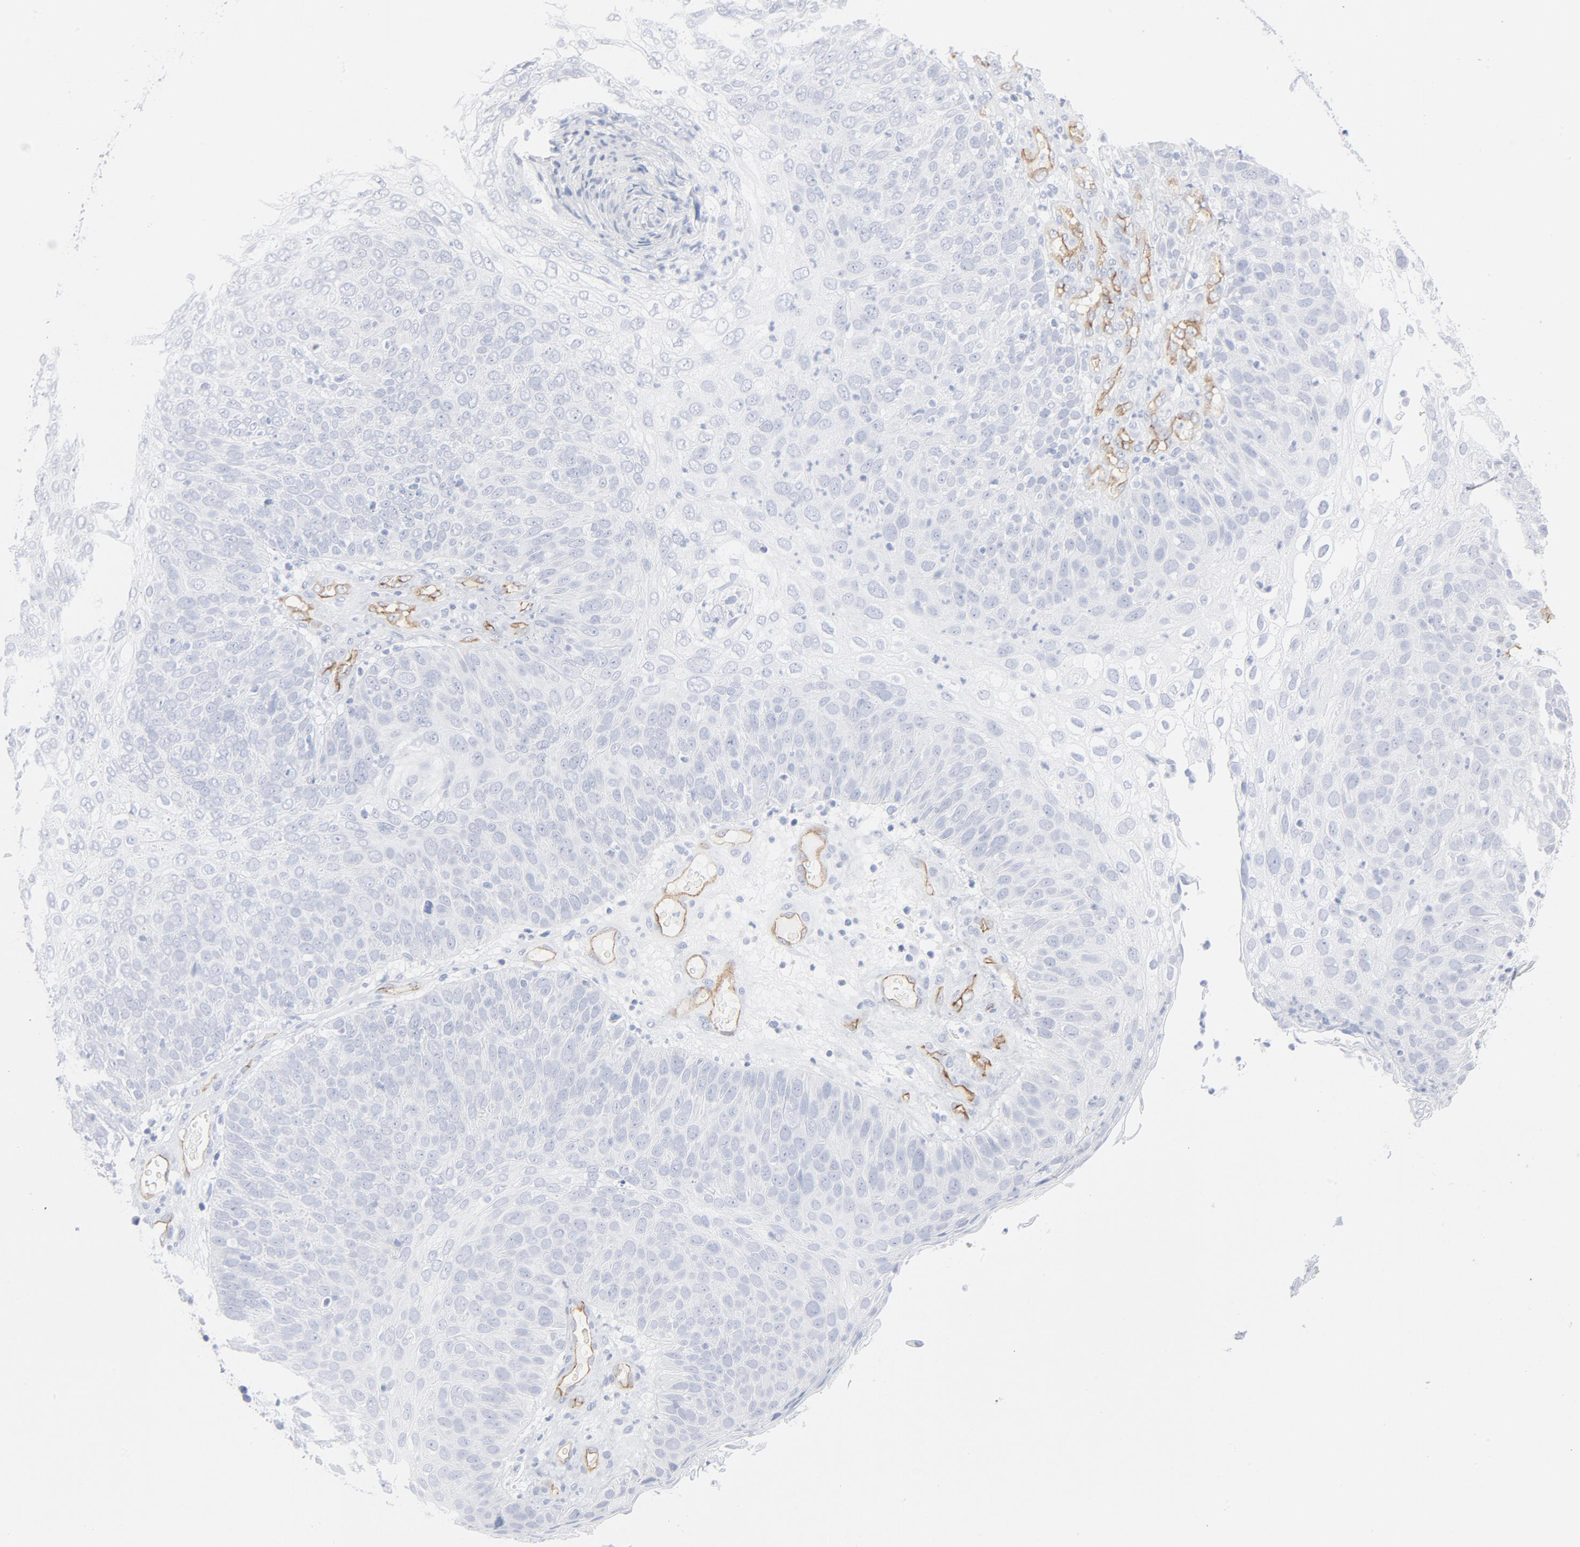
{"staining": {"intensity": "negative", "quantity": "none", "location": "none"}, "tissue": "skin cancer", "cell_type": "Tumor cells", "image_type": "cancer", "snomed": [{"axis": "morphology", "description": "Squamous cell carcinoma, NOS"}, {"axis": "topography", "description": "Skin"}], "caption": "An image of skin cancer (squamous cell carcinoma) stained for a protein shows no brown staining in tumor cells.", "gene": "SHANK3", "patient": {"sex": "male", "age": 87}}